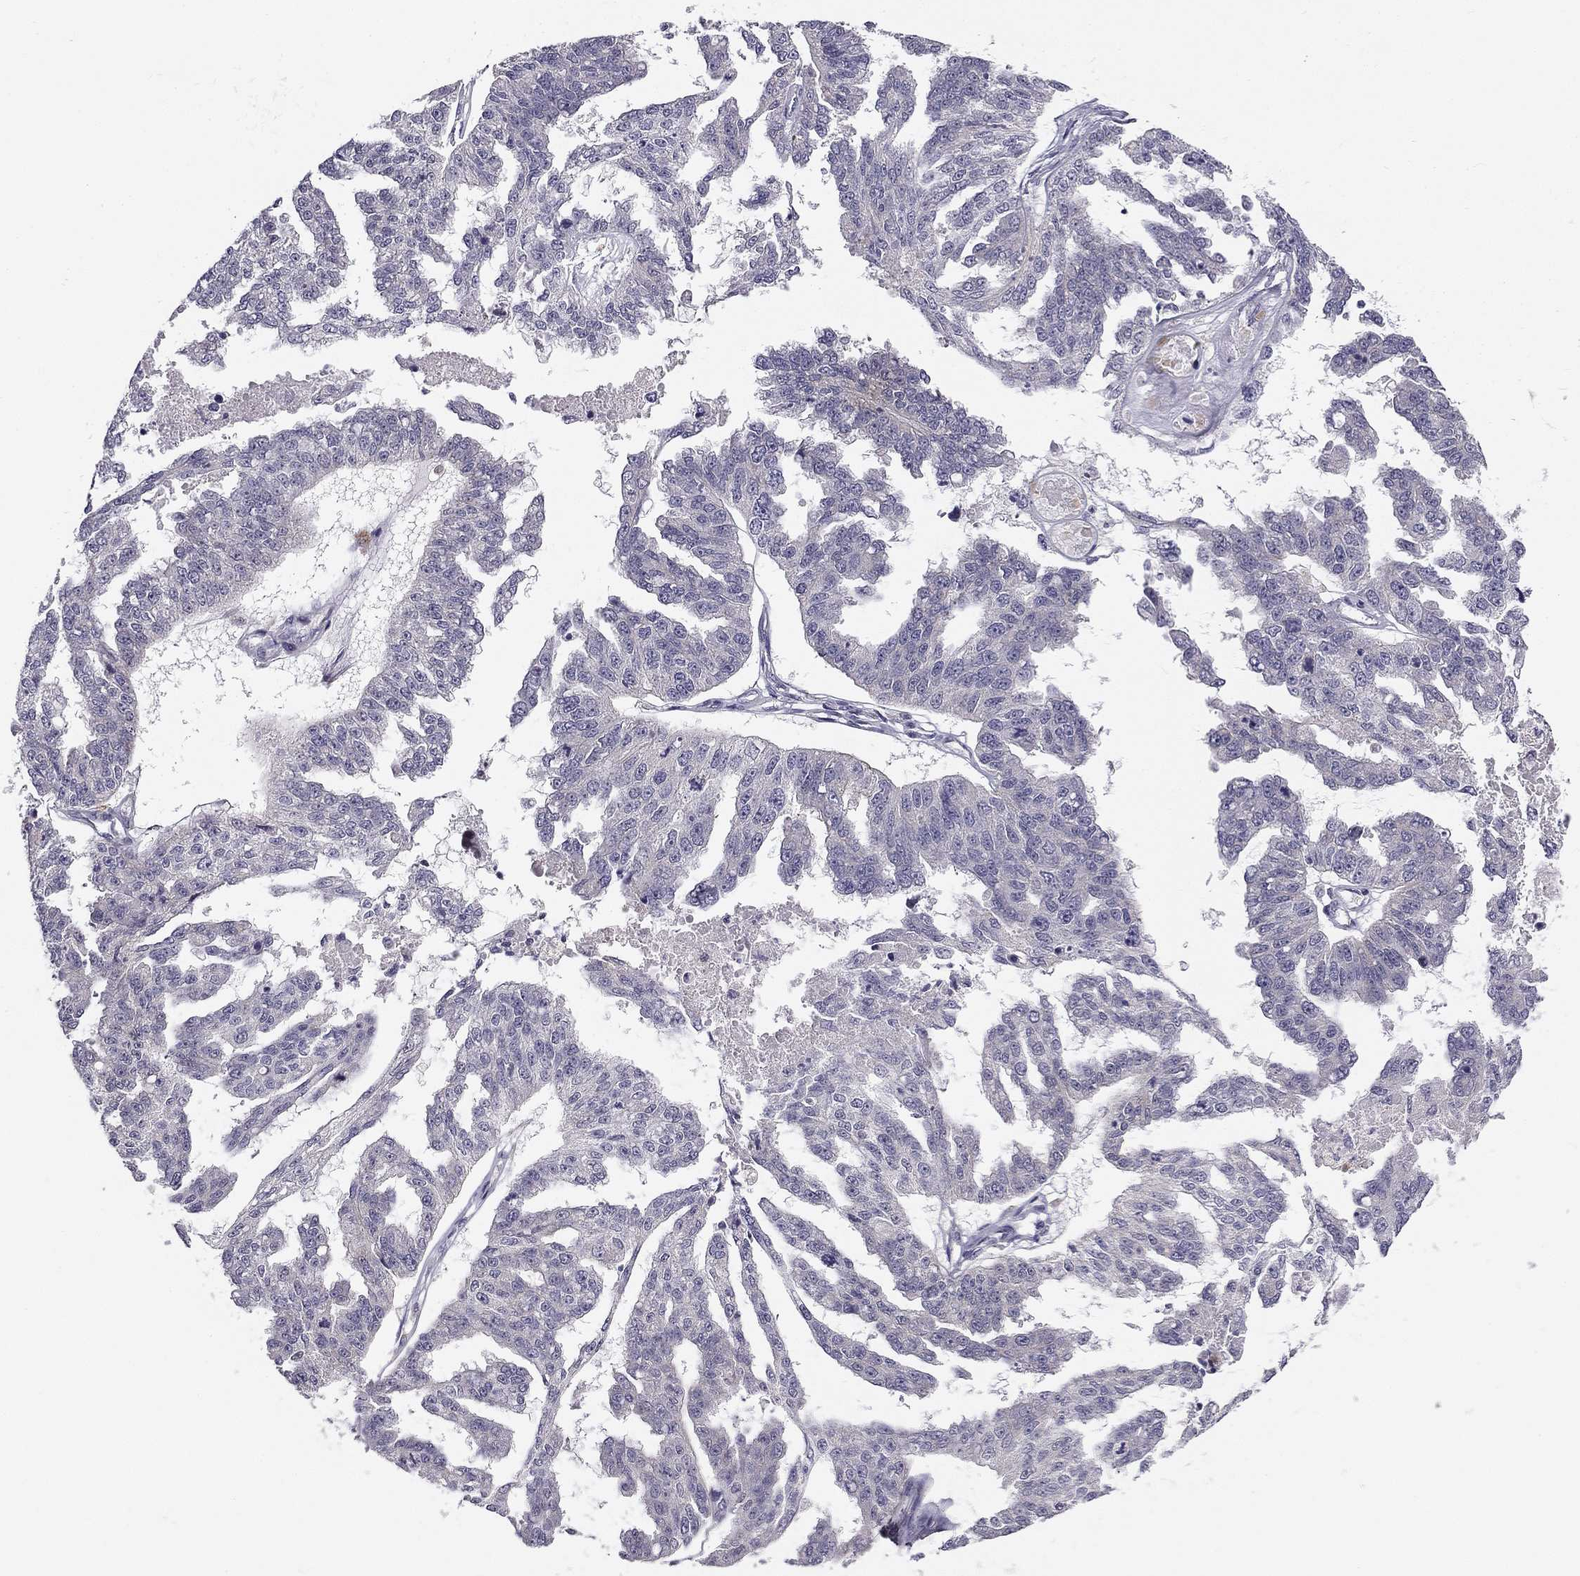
{"staining": {"intensity": "negative", "quantity": "none", "location": "none"}, "tissue": "ovarian cancer", "cell_type": "Tumor cells", "image_type": "cancer", "snomed": [{"axis": "morphology", "description": "Cystadenocarcinoma, serous, NOS"}, {"axis": "topography", "description": "Ovary"}], "caption": "Histopathology image shows no significant protein staining in tumor cells of serous cystadenocarcinoma (ovarian). (Brightfield microscopy of DAB immunohistochemistry (IHC) at high magnification).", "gene": "CNR1", "patient": {"sex": "female", "age": 58}}